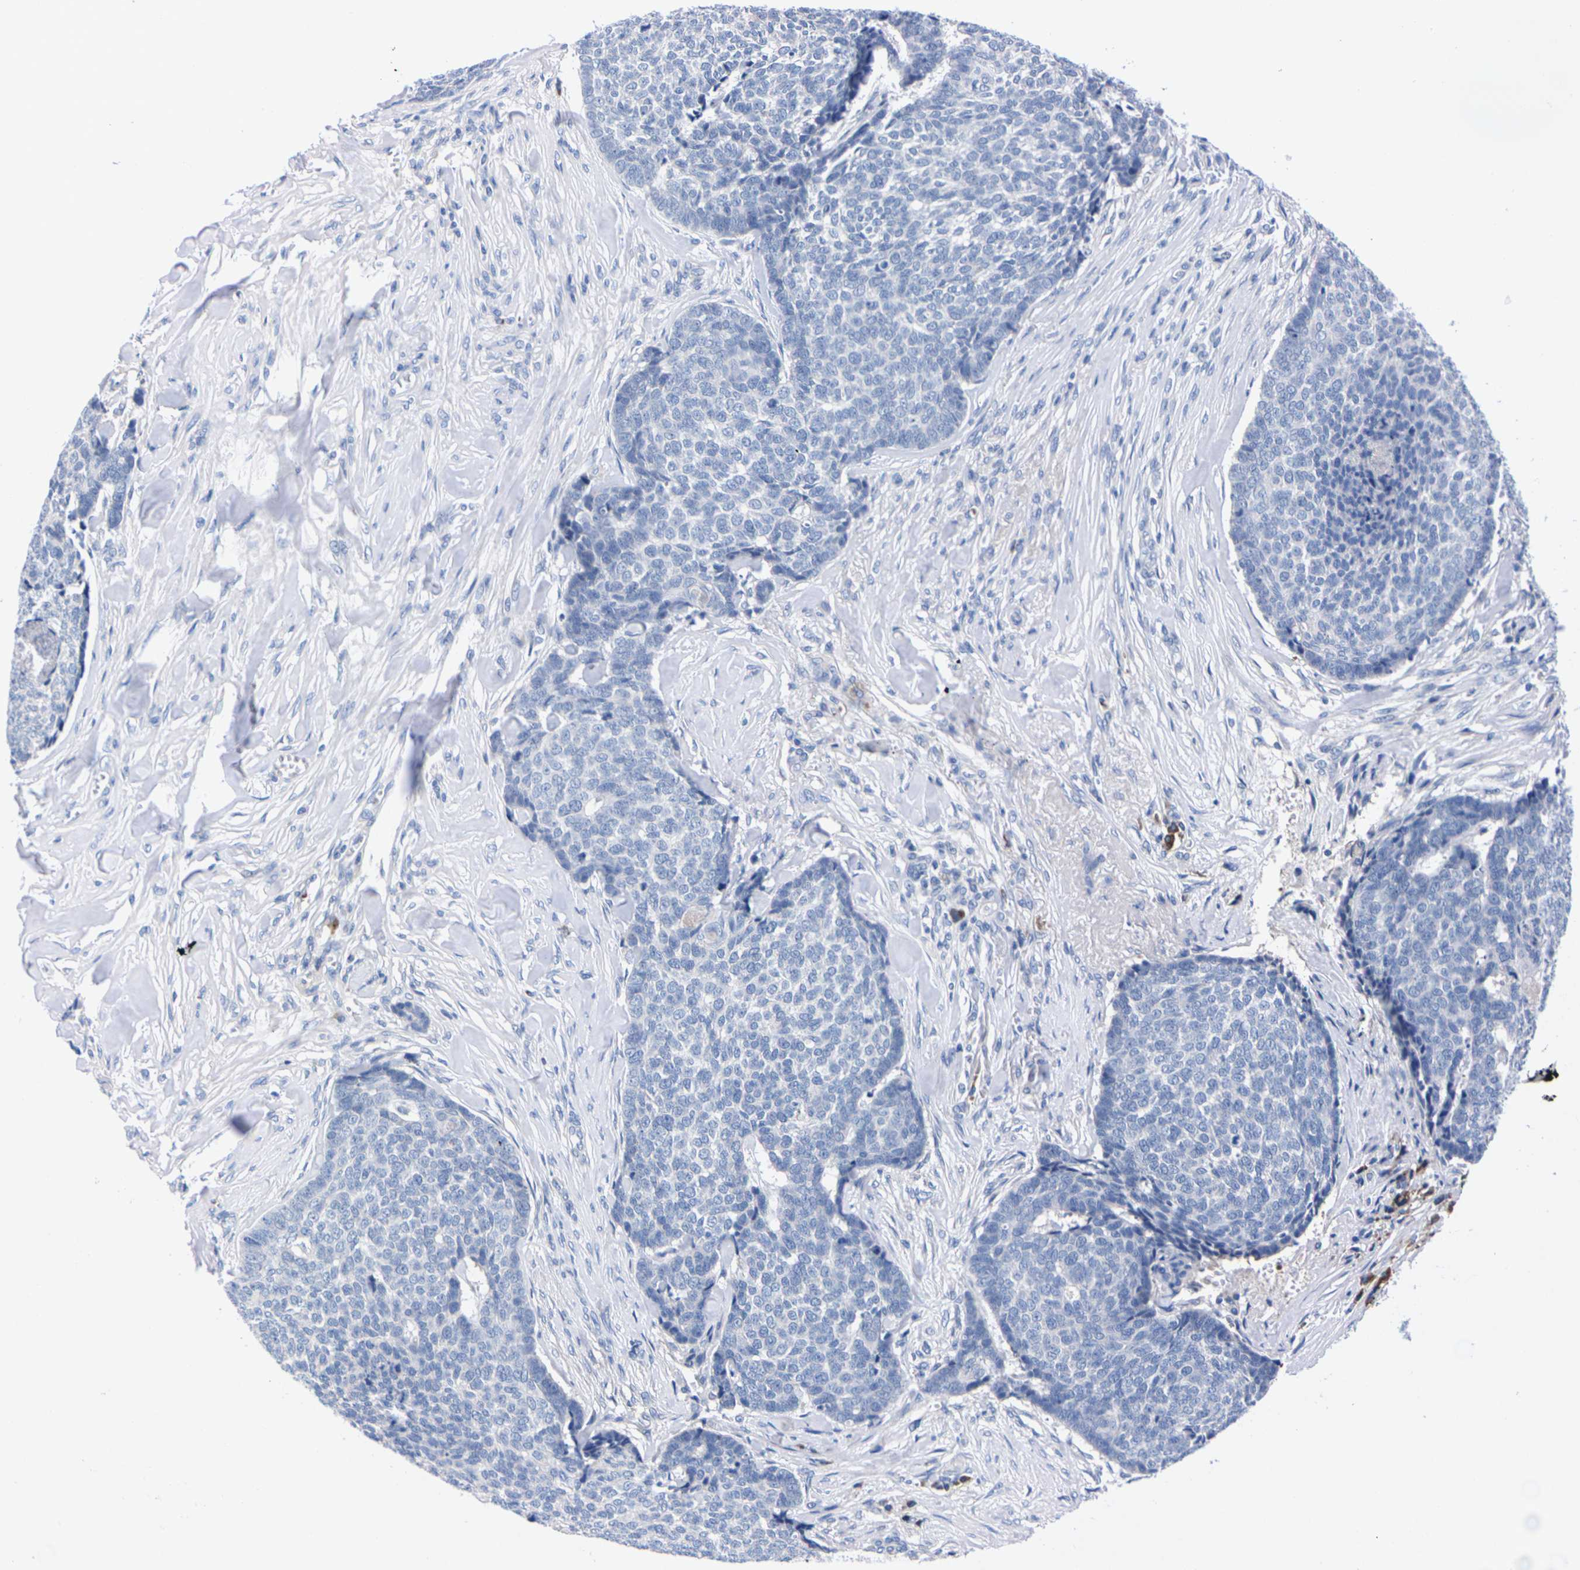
{"staining": {"intensity": "negative", "quantity": "none", "location": "none"}, "tissue": "skin cancer", "cell_type": "Tumor cells", "image_type": "cancer", "snomed": [{"axis": "morphology", "description": "Basal cell carcinoma"}, {"axis": "topography", "description": "Skin"}], "caption": "This is a histopathology image of immunohistochemistry staining of basal cell carcinoma (skin), which shows no staining in tumor cells.", "gene": "FAM210A", "patient": {"sex": "male", "age": 84}}